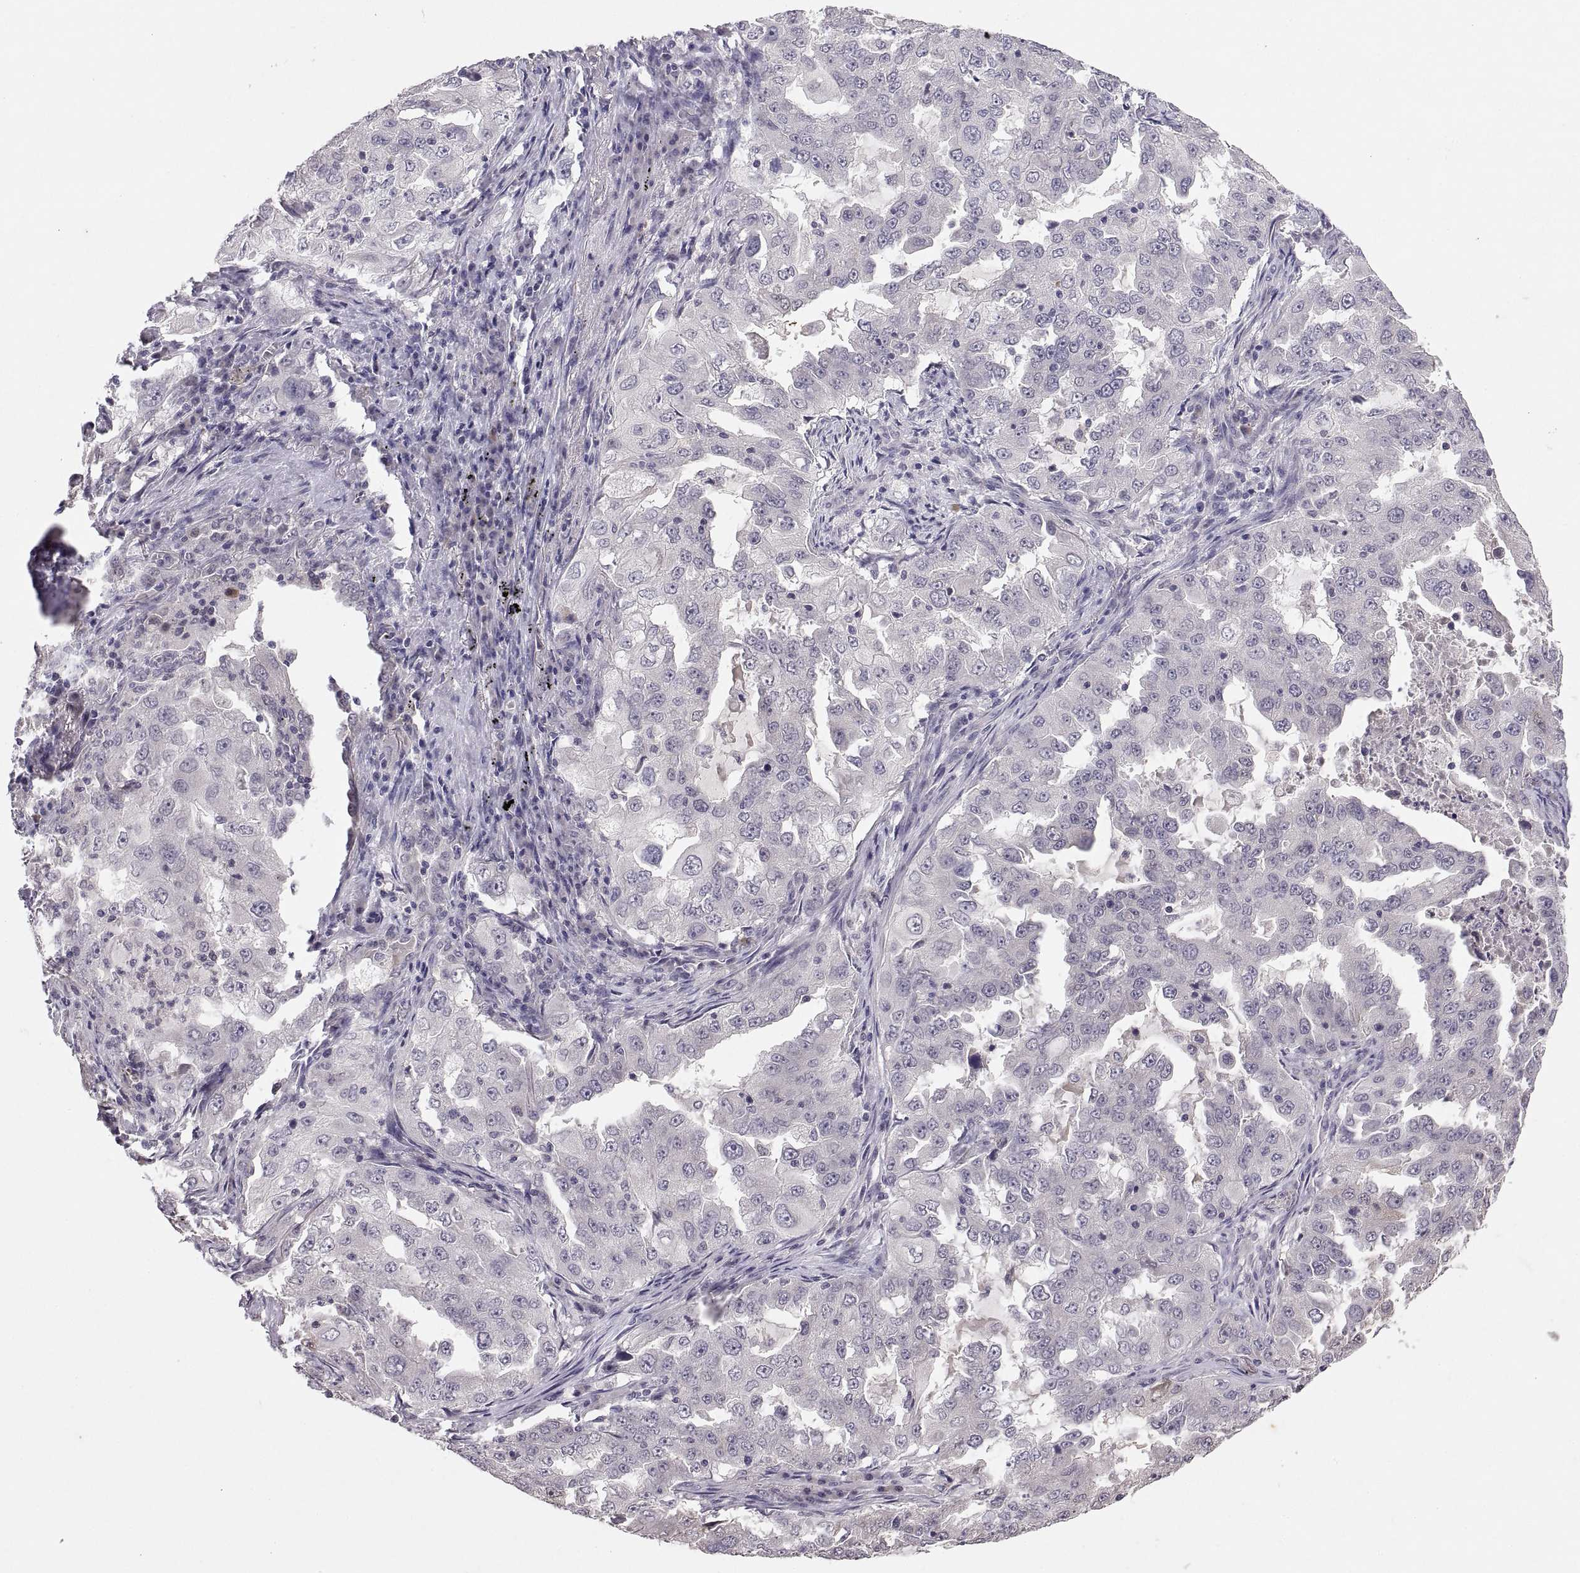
{"staining": {"intensity": "negative", "quantity": "none", "location": "none"}, "tissue": "lung cancer", "cell_type": "Tumor cells", "image_type": "cancer", "snomed": [{"axis": "morphology", "description": "Adenocarcinoma, NOS"}, {"axis": "topography", "description": "Lung"}], "caption": "A histopathology image of adenocarcinoma (lung) stained for a protein exhibits no brown staining in tumor cells.", "gene": "PAX2", "patient": {"sex": "female", "age": 61}}